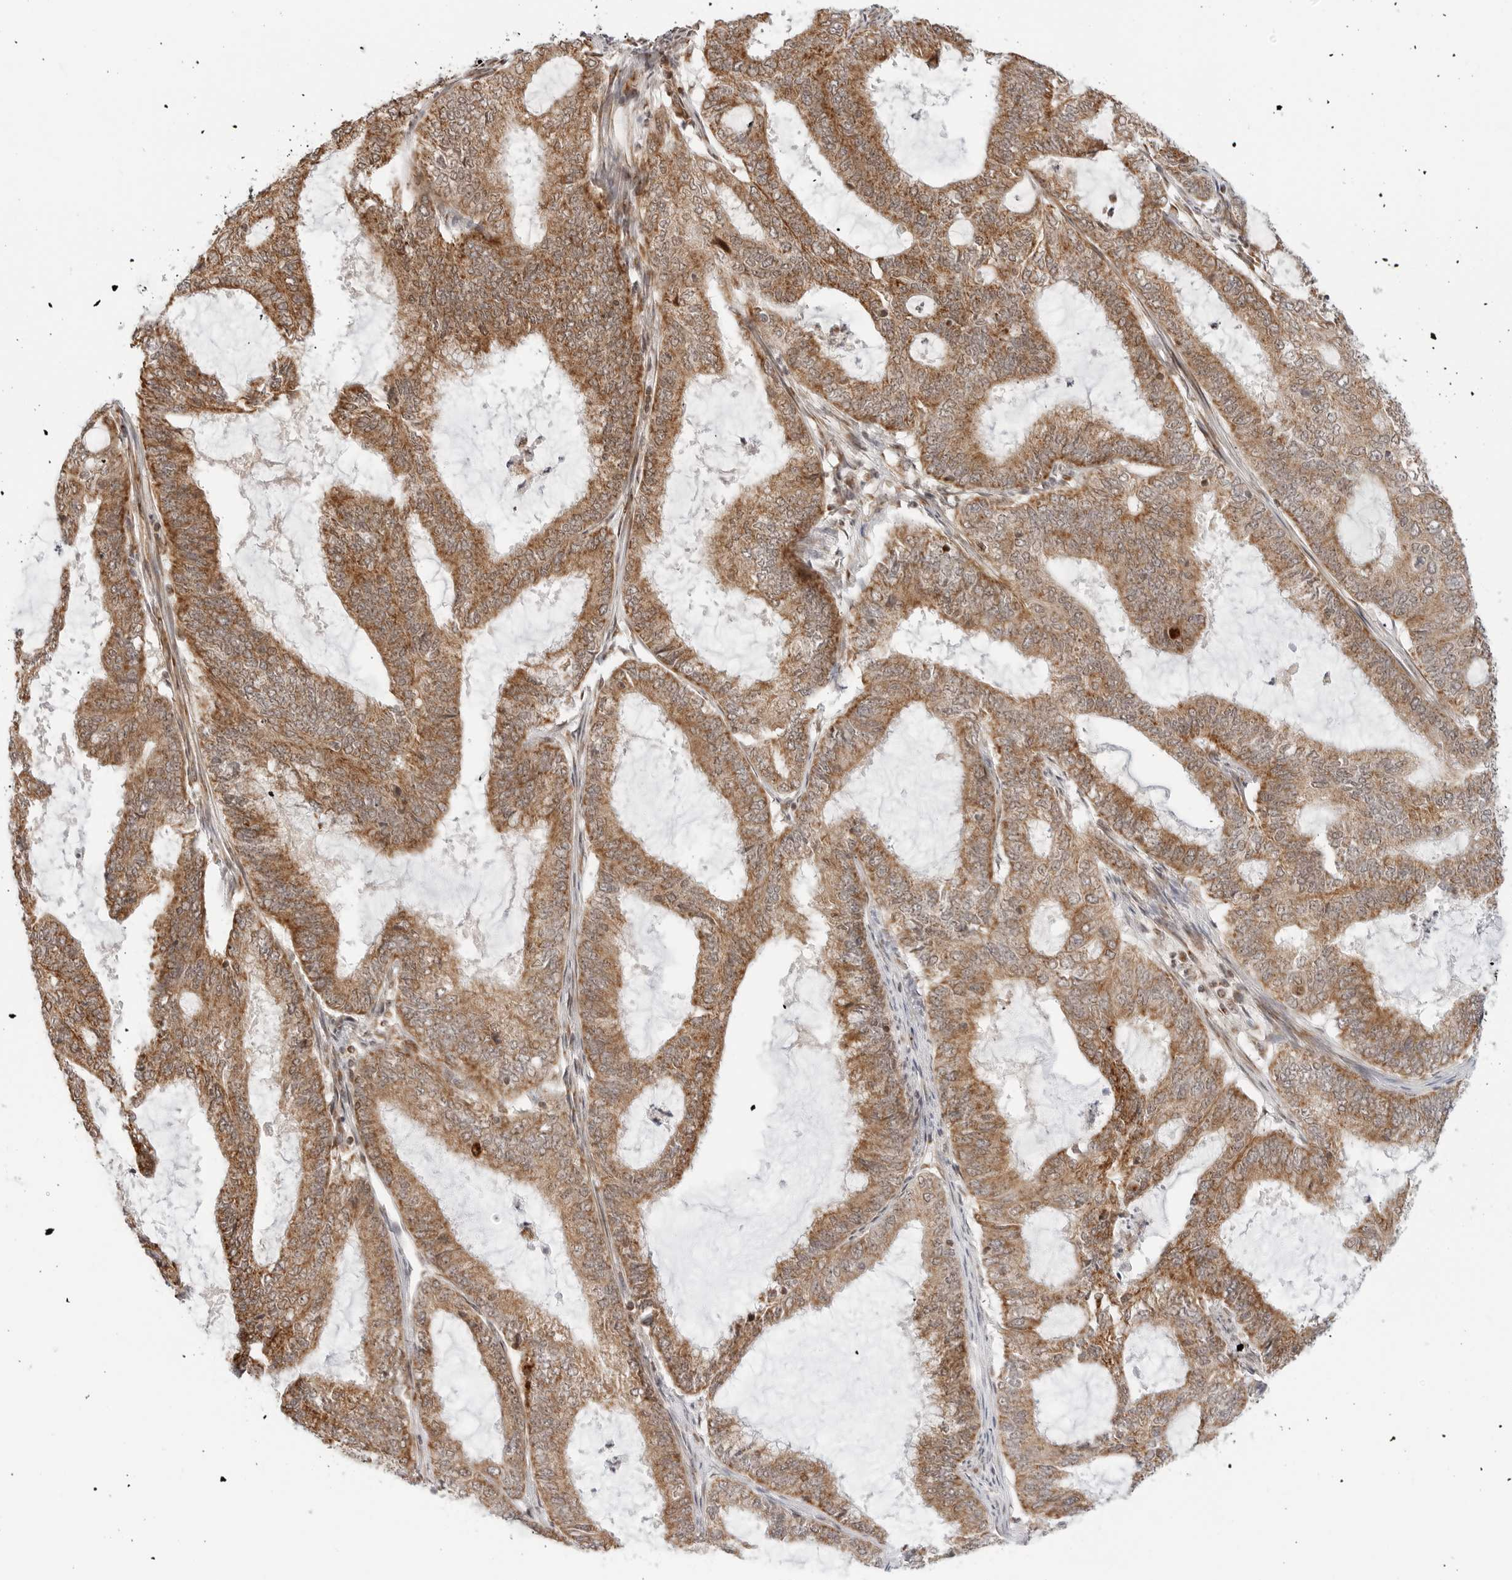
{"staining": {"intensity": "moderate", "quantity": ">75%", "location": "cytoplasmic/membranous"}, "tissue": "endometrial cancer", "cell_type": "Tumor cells", "image_type": "cancer", "snomed": [{"axis": "morphology", "description": "Adenocarcinoma, NOS"}, {"axis": "topography", "description": "Endometrium"}], "caption": "Immunohistochemical staining of human endometrial cancer (adenocarcinoma) demonstrates moderate cytoplasmic/membranous protein positivity in approximately >75% of tumor cells.", "gene": "POLR3GL", "patient": {"sex": "female", "age": 51}}